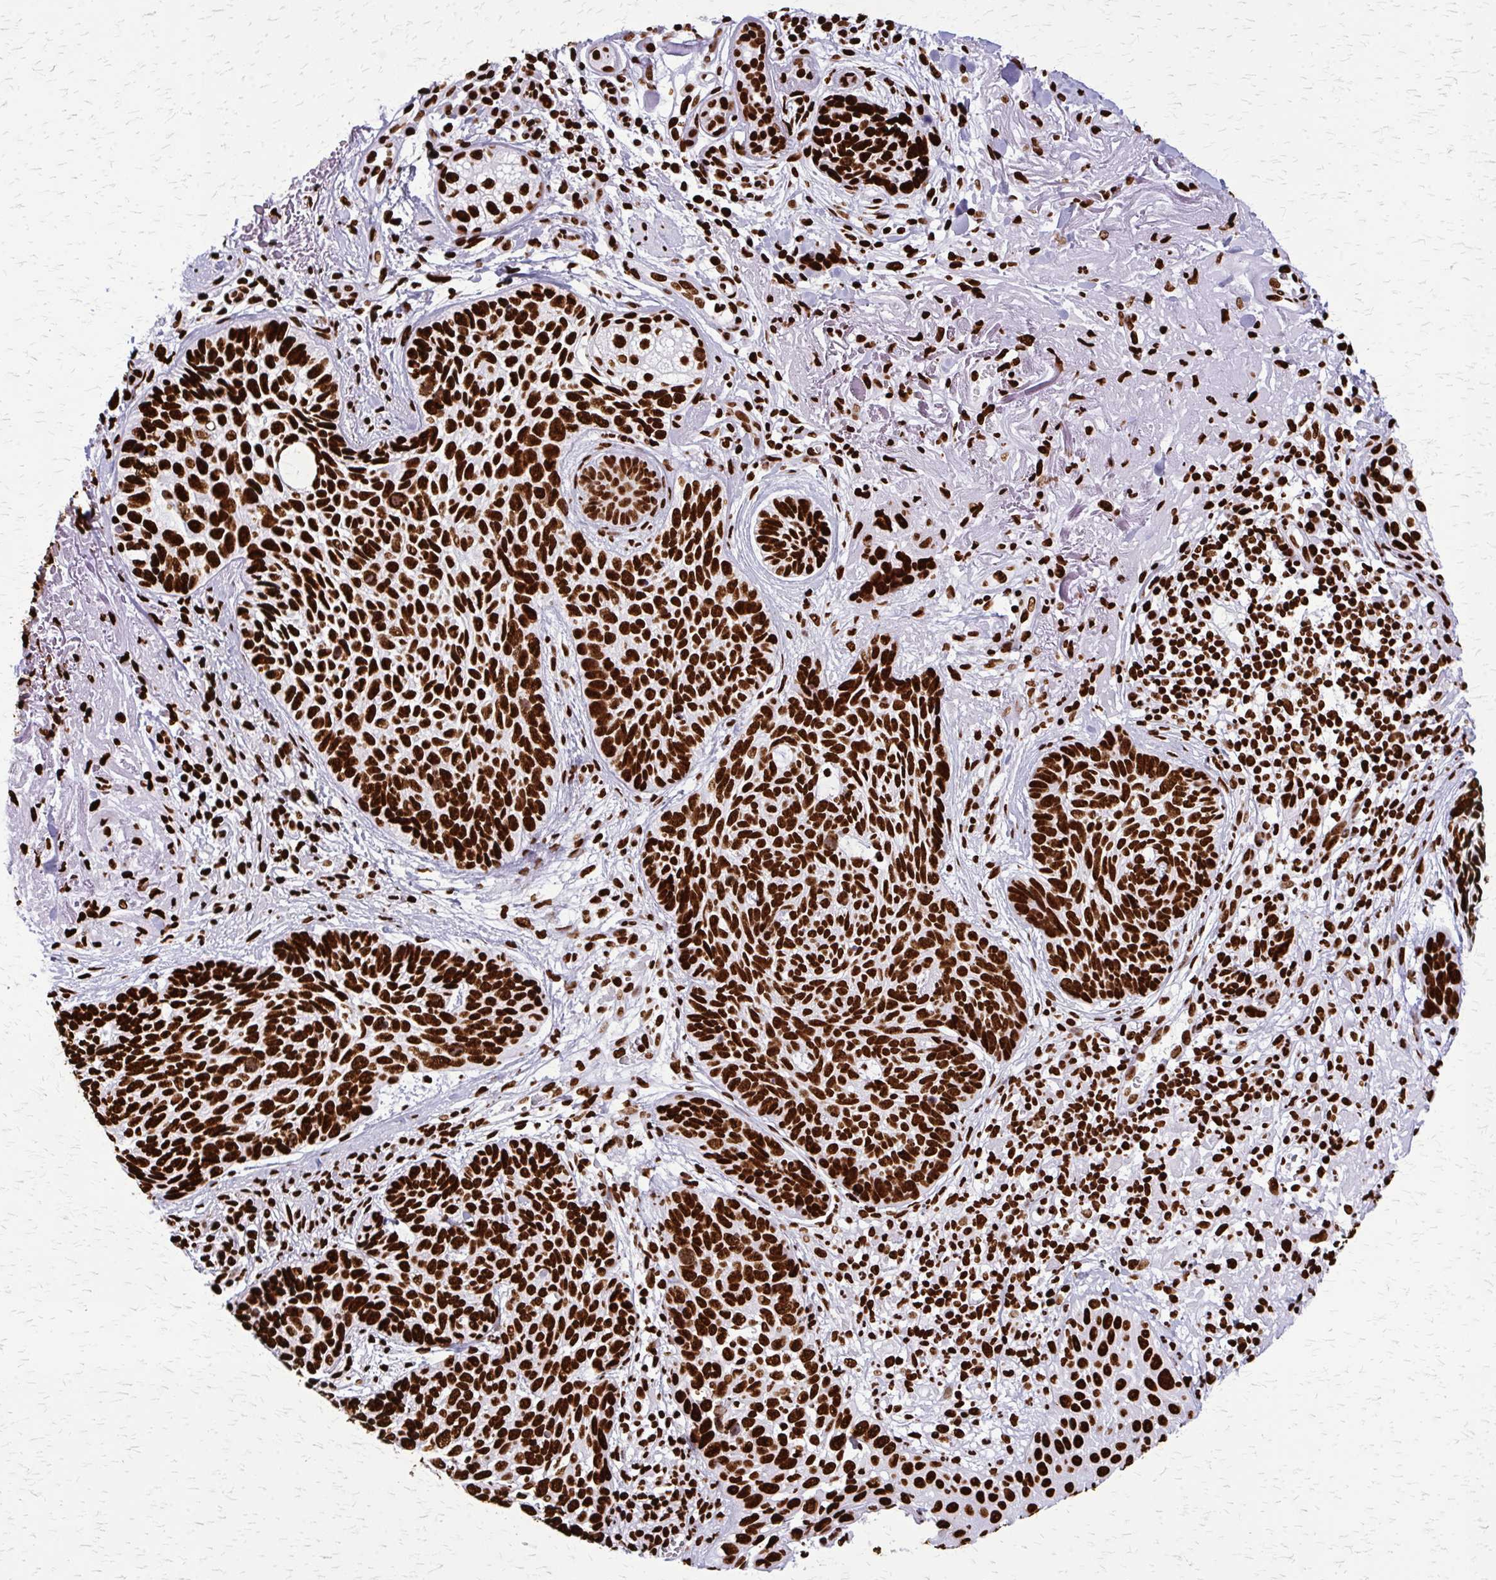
{"staining": {"intensity": "strong", "quantity": ">75%", "location": "nuclear"}, "tissue": "skin cancer", "cell_type": "Tumor cells", "image_type": "cancer", "snomed": [{"axis": "morphology", "description": "Basal cell carcinoma"}, {"axis": "topography", "description": "Skin"}, {"axis": "topography", "description": "Skin of face"}], "caption": "Brown immunohistochemical staining in skin cancer shows strong nuclear positivity in about >75% of tumor cells.", "gene": "SFPQ", "patient": {"sex": "female", "age": 95}}